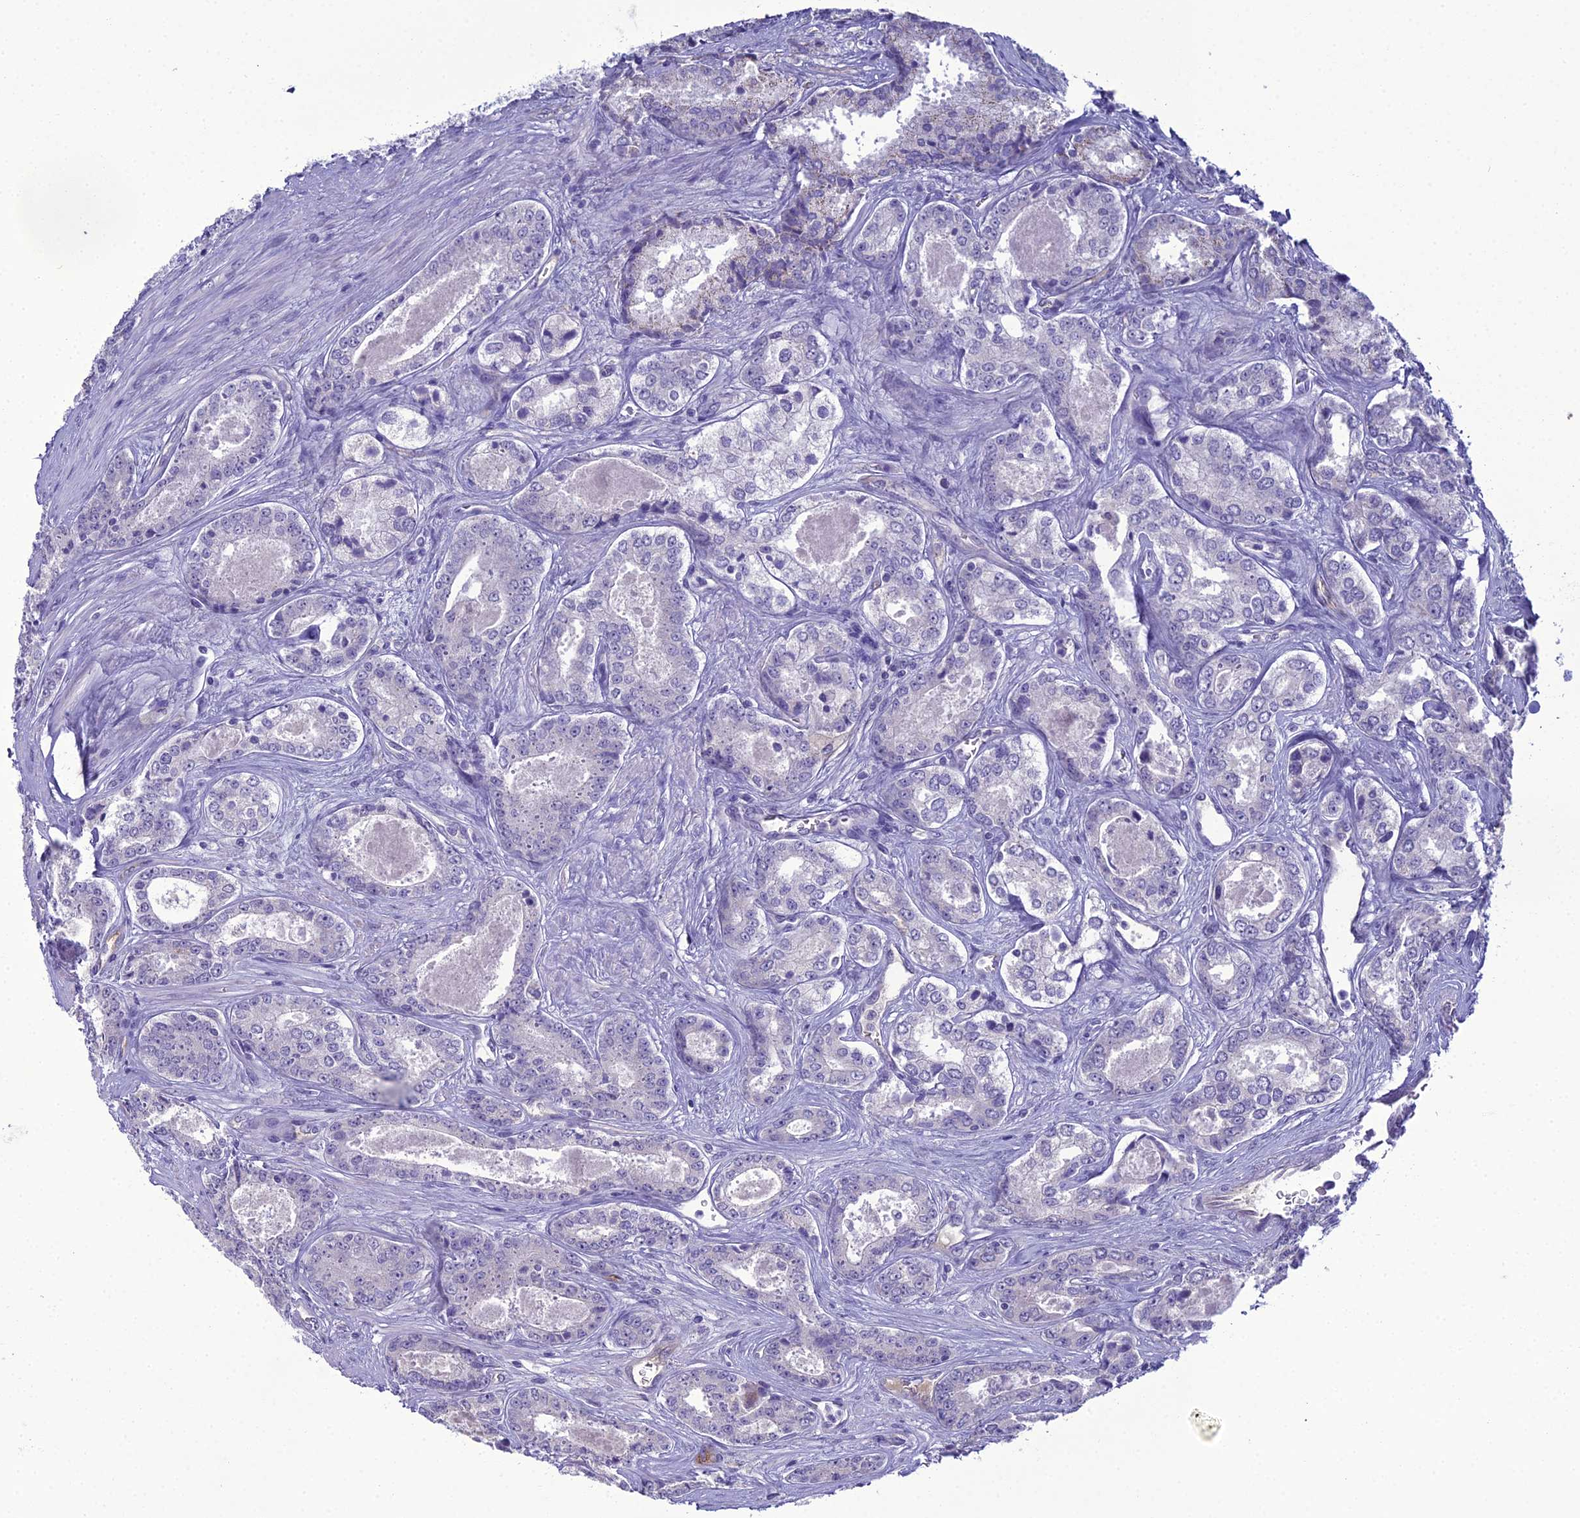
{"staining": {"intensity": "negative", "quantity": "none", "location": "none"}, "tissue": "prostate cancer", "cell_type": "Tumor cells", "image_type": "cancer", "snomed": [{"axis": "morphology", "description": "Adenocarcinoma, Low grade"}, {"axis": "topography", "description": "Prostate"}], "caption": "IHC image of neoplastic tissue: human prostate cancer (low-grade adenocarcinoma) stained with DAB demonstrates no significant protein positivity in tumor cells.", "gene": "ACE", "patient": {"sex": "male", "age": 68}}